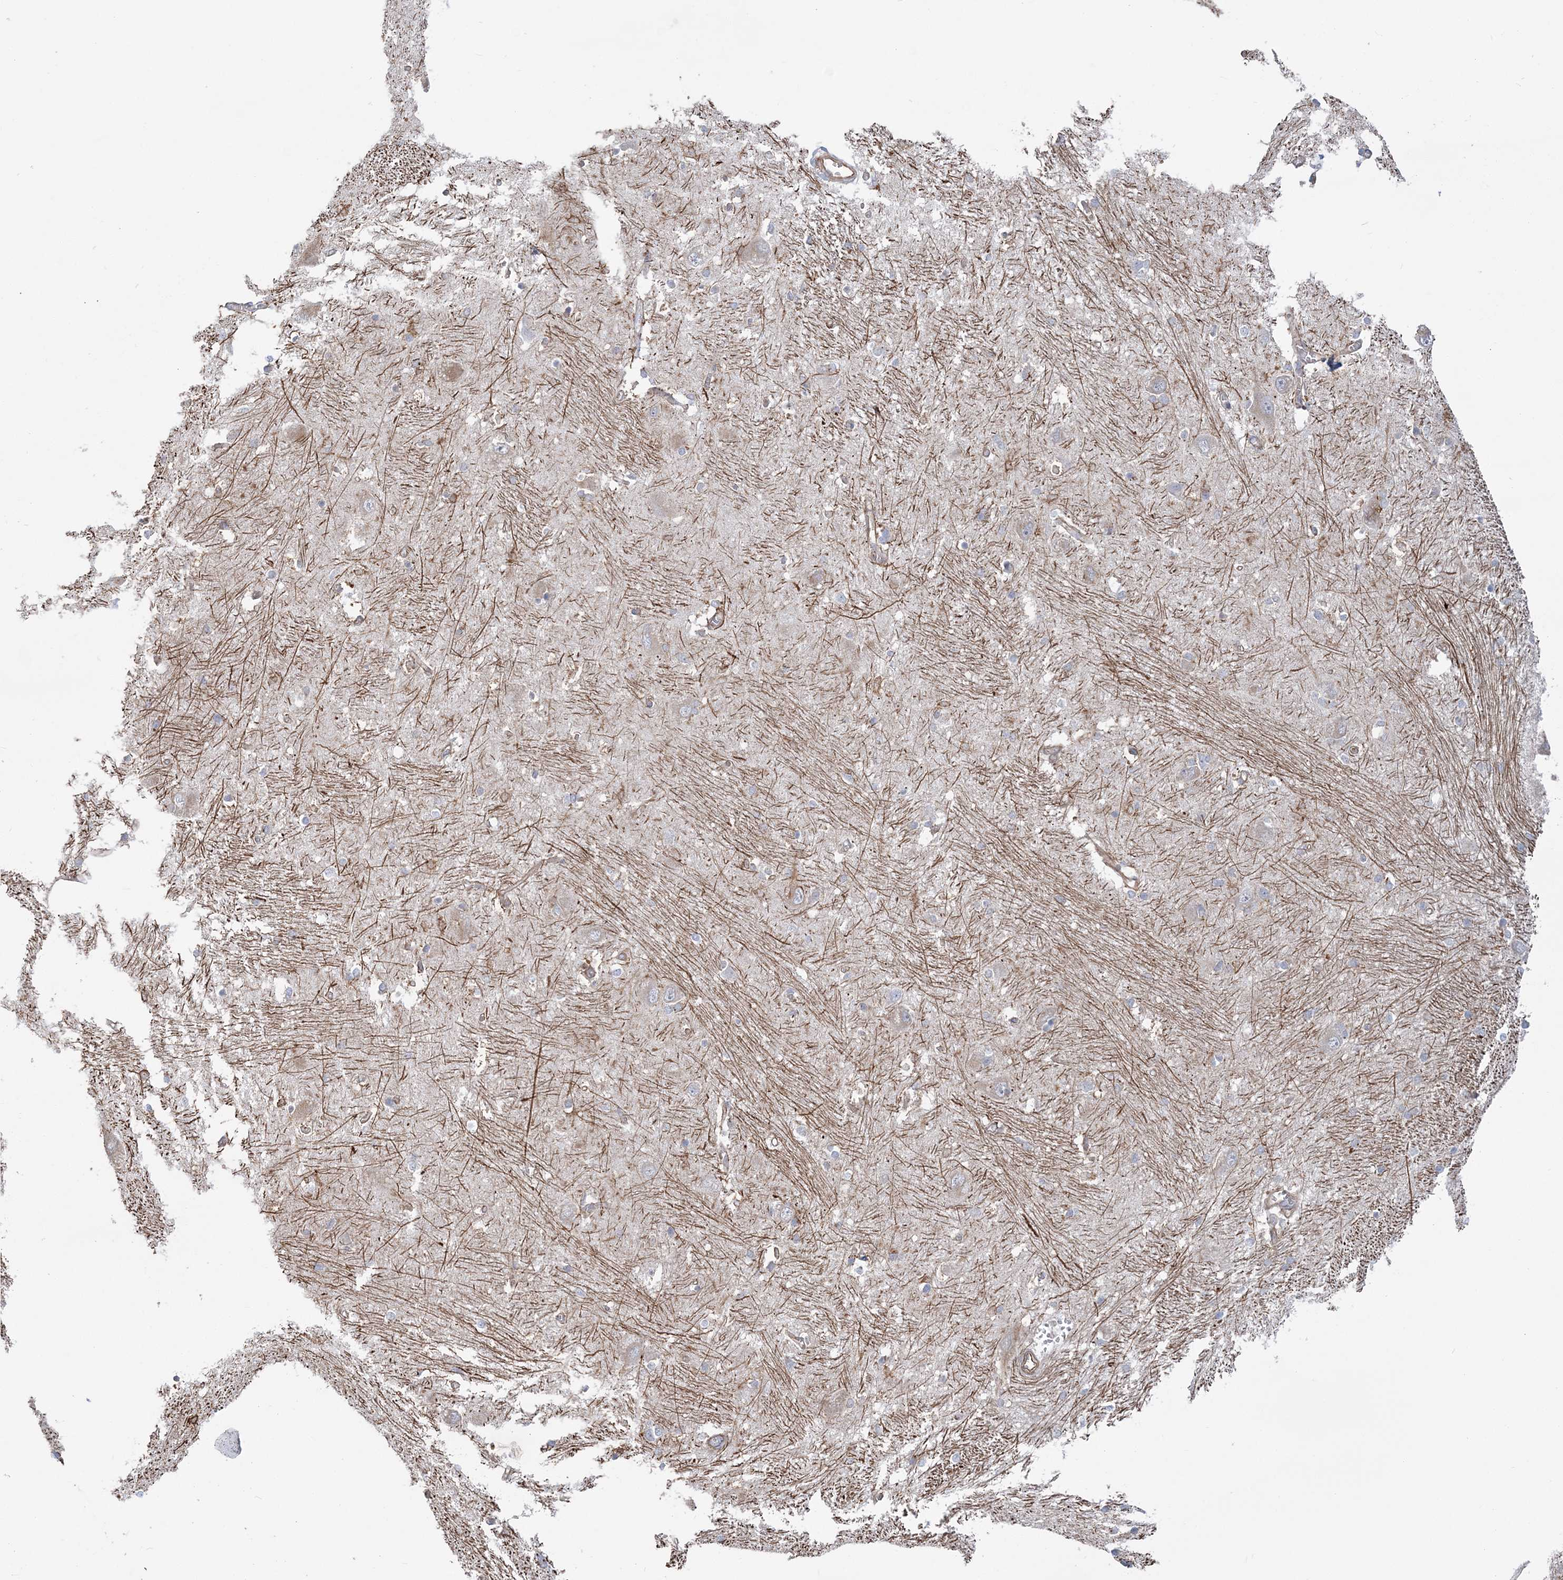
{"staining": {"intensity": "weak", "quantity": "<25%", "location": "cytoplasmic/membranous"}, "tissue": "caudate", "cell_type": "Glial cells", "image_type": "normal", "snomed": [{"axis": "morphology", "description": "Normal tissue, NOS"}, {"axis": "topography", "description": "Lateral ventricle wall"}], "caption": "Caudate was stained to show a protein in brown. There is no significant staining in glial cells.", "gene": "ZNF821", "patient": {"sex": "male", "age": 37}}